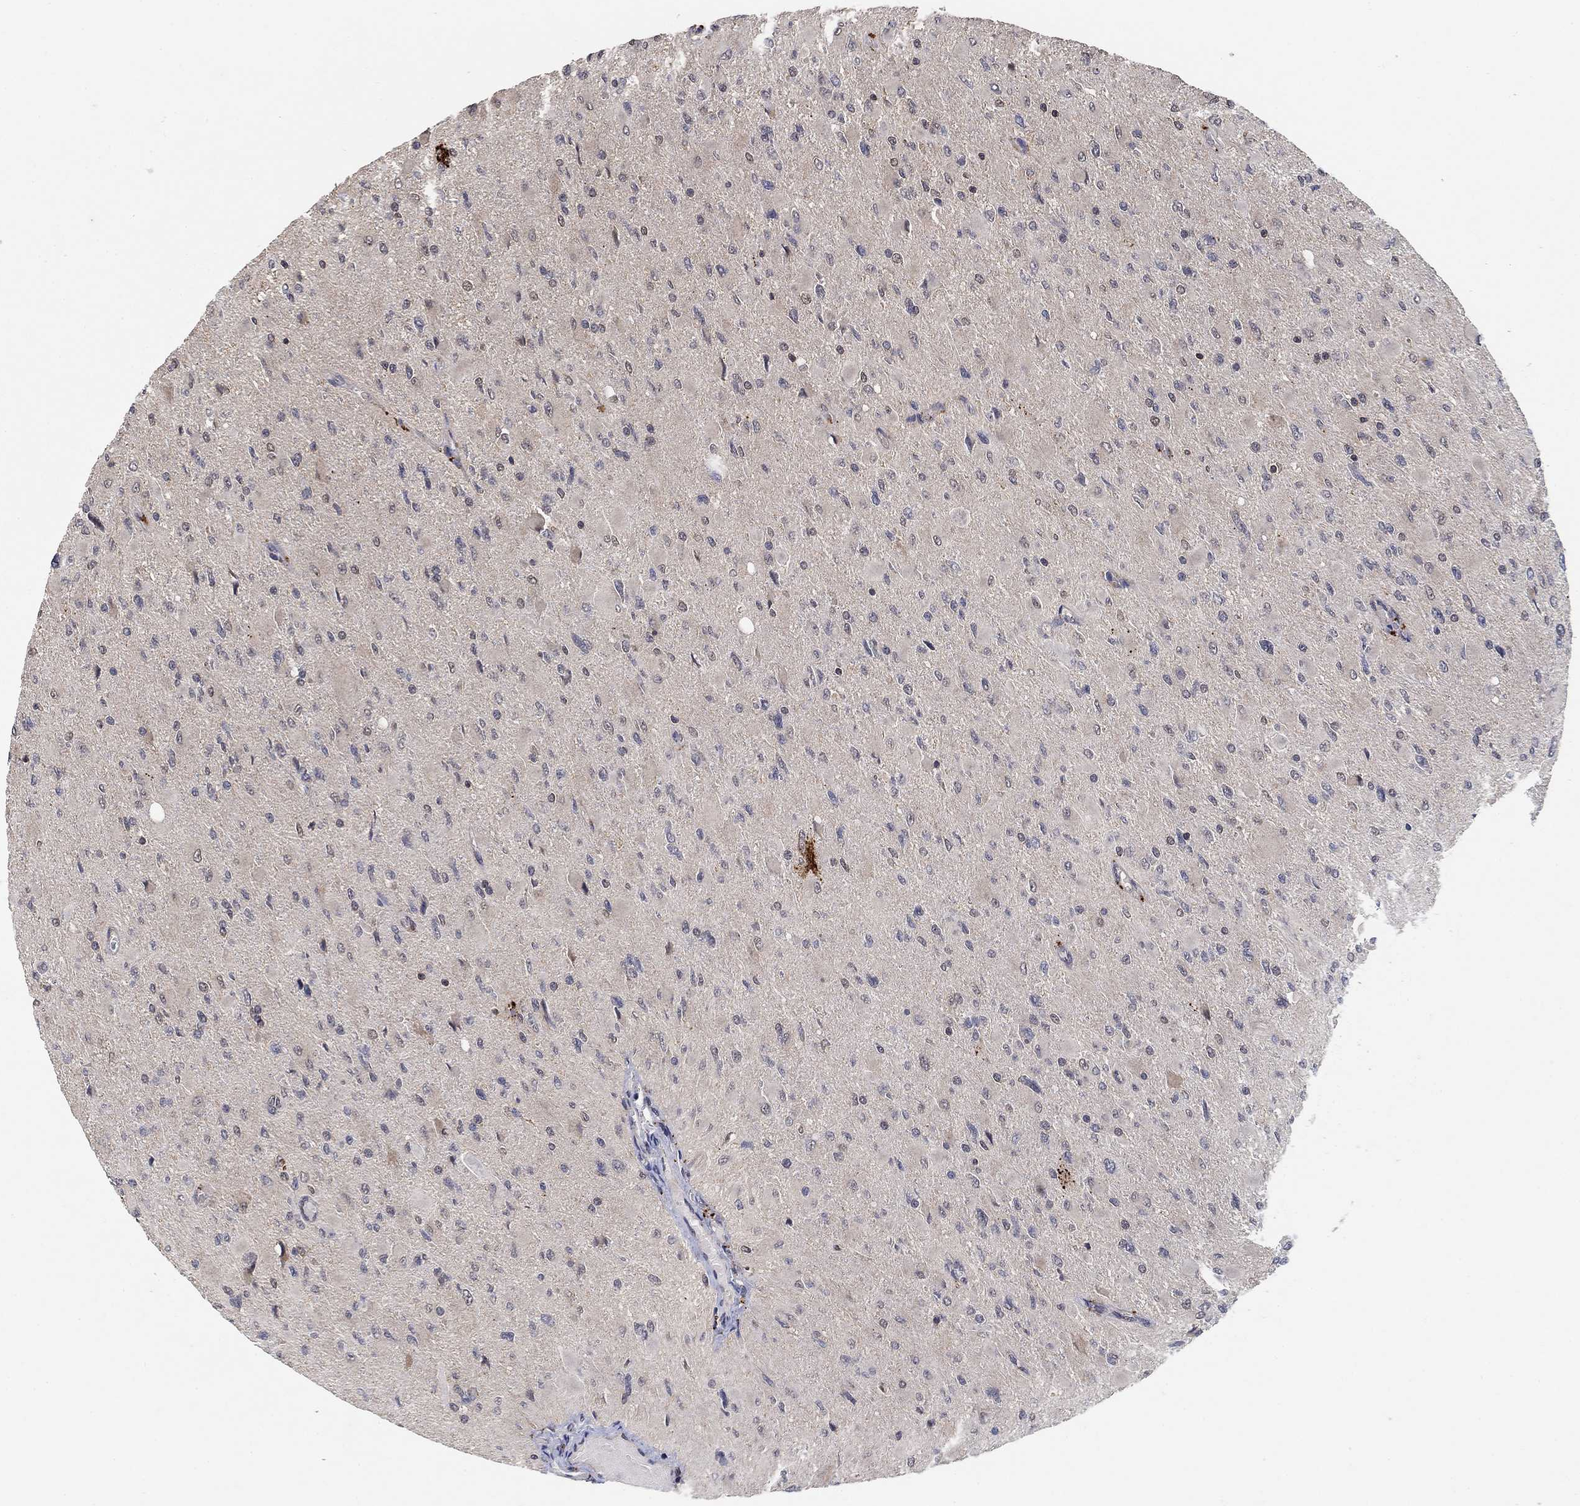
{"staining": {"intensity": "negative", "quantity": "none", "location": "none"}, "tissue": "glioma", "cell_type": "Tumor cells", "image_type": "cancer", "snomed": [{"axis": "morphology", "description": "Glioma, malignant, High grade"}, {"axis": "topography", "description": "Cerebral cortex"}], "caption": "IHC histopathology image of neoplastic tissue: human glioma stained with DAB (3,3'-diaminobenzidine) shows no significant protein expression in tumor cells.", "gene": "CCDC43", "patient": {"sex": "female", "age": 36}}